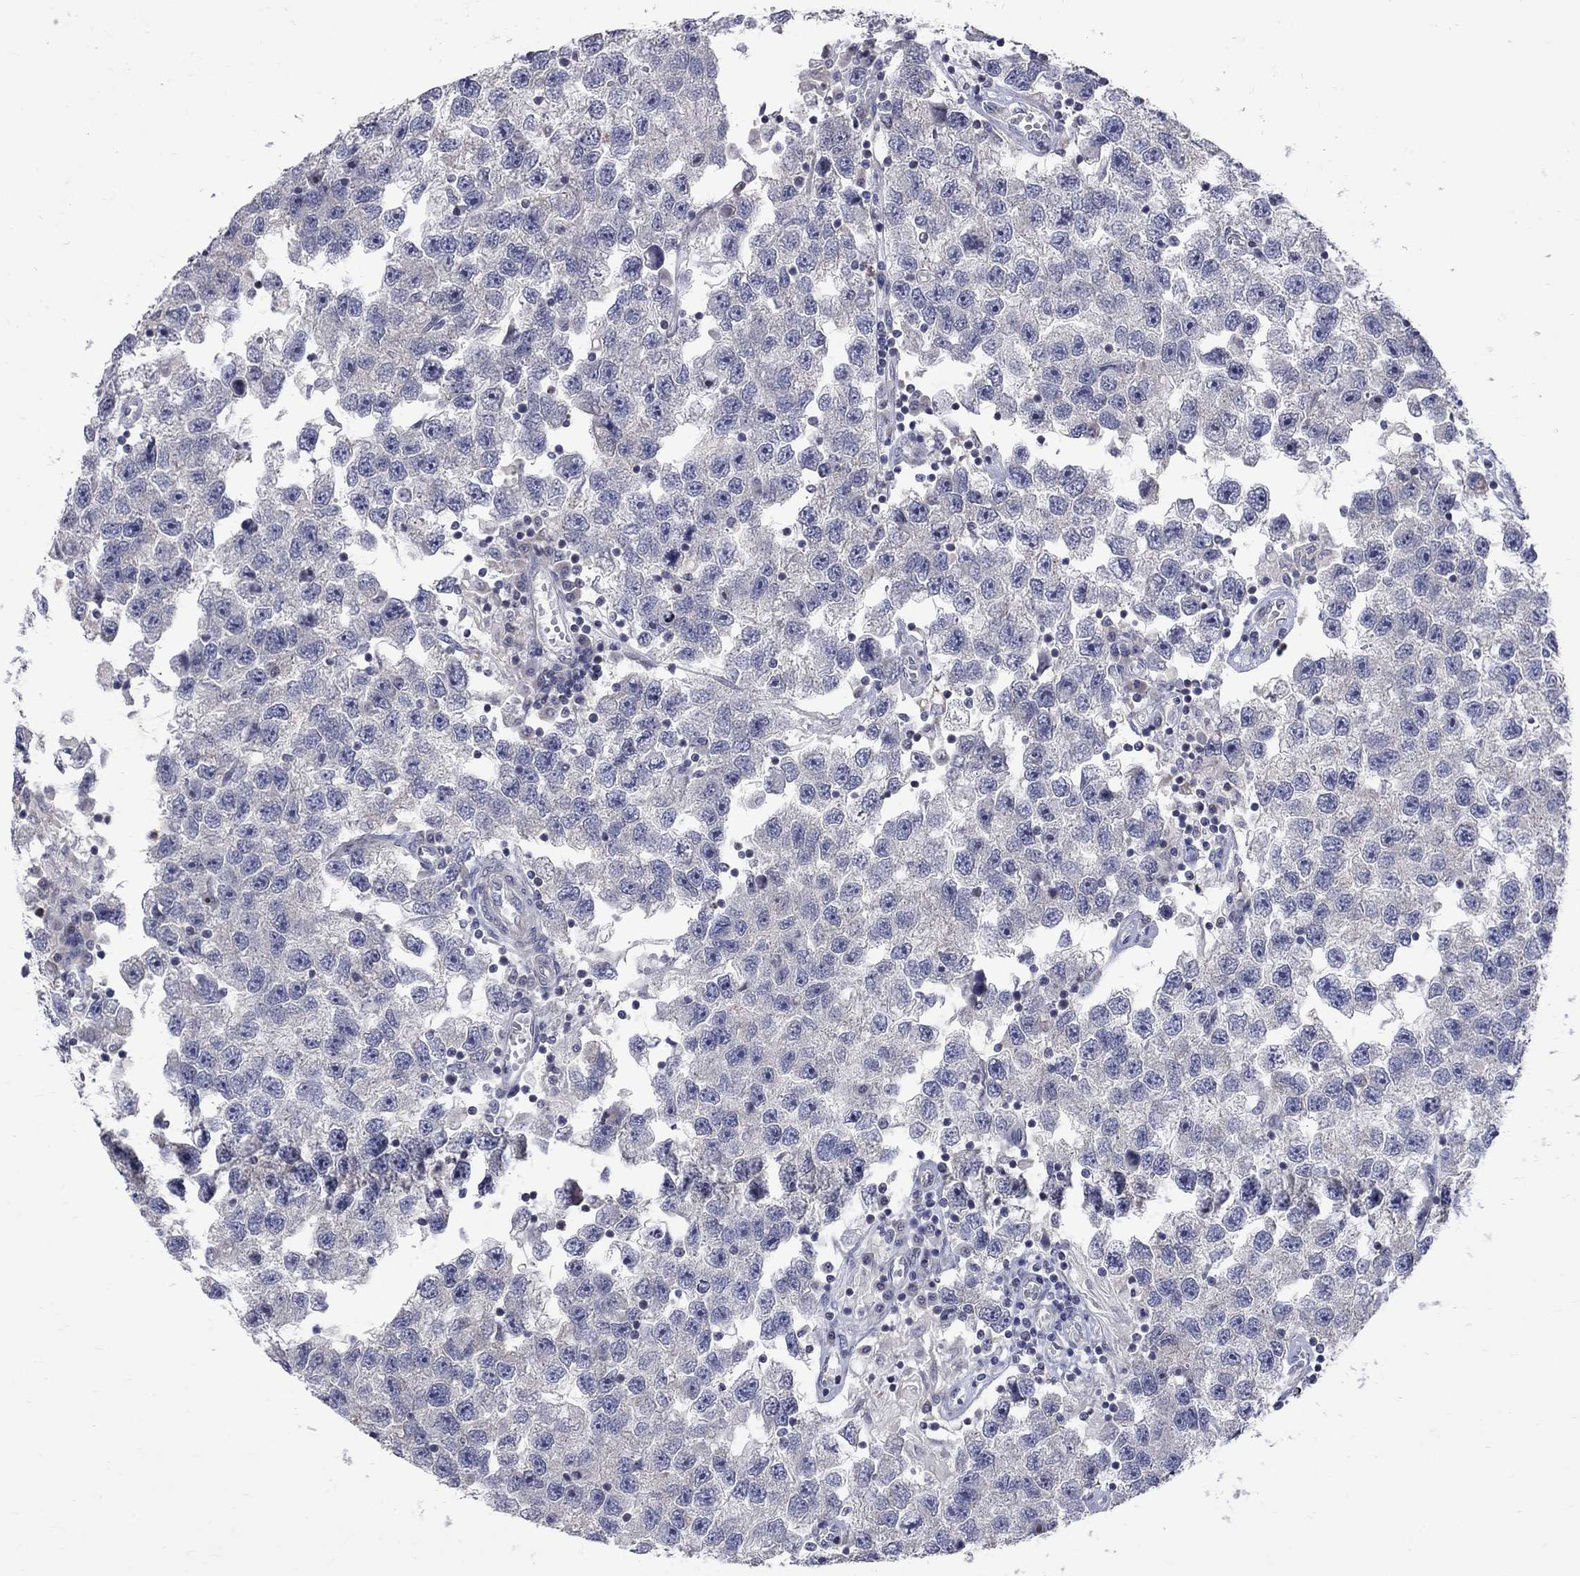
{"staining": {"intensity": "negative", "quantity": "none", "location": "none"}, "tissue": "testis cancer", "cell_type": "Tumor cells", "image_type": "cancer", "snomed": [{"axis": "morphology", "description": "Seminoma, NOS"}, {"axis": "topography", "description": "Testis"}], "caption": "A high-resolution micrograph shows immunohistochemistry staining of testis seminoma, which exhibits no significant expression in tumor cells.", "gene": "SH2B1", "patient": {"sex": "male", "age": 26}}